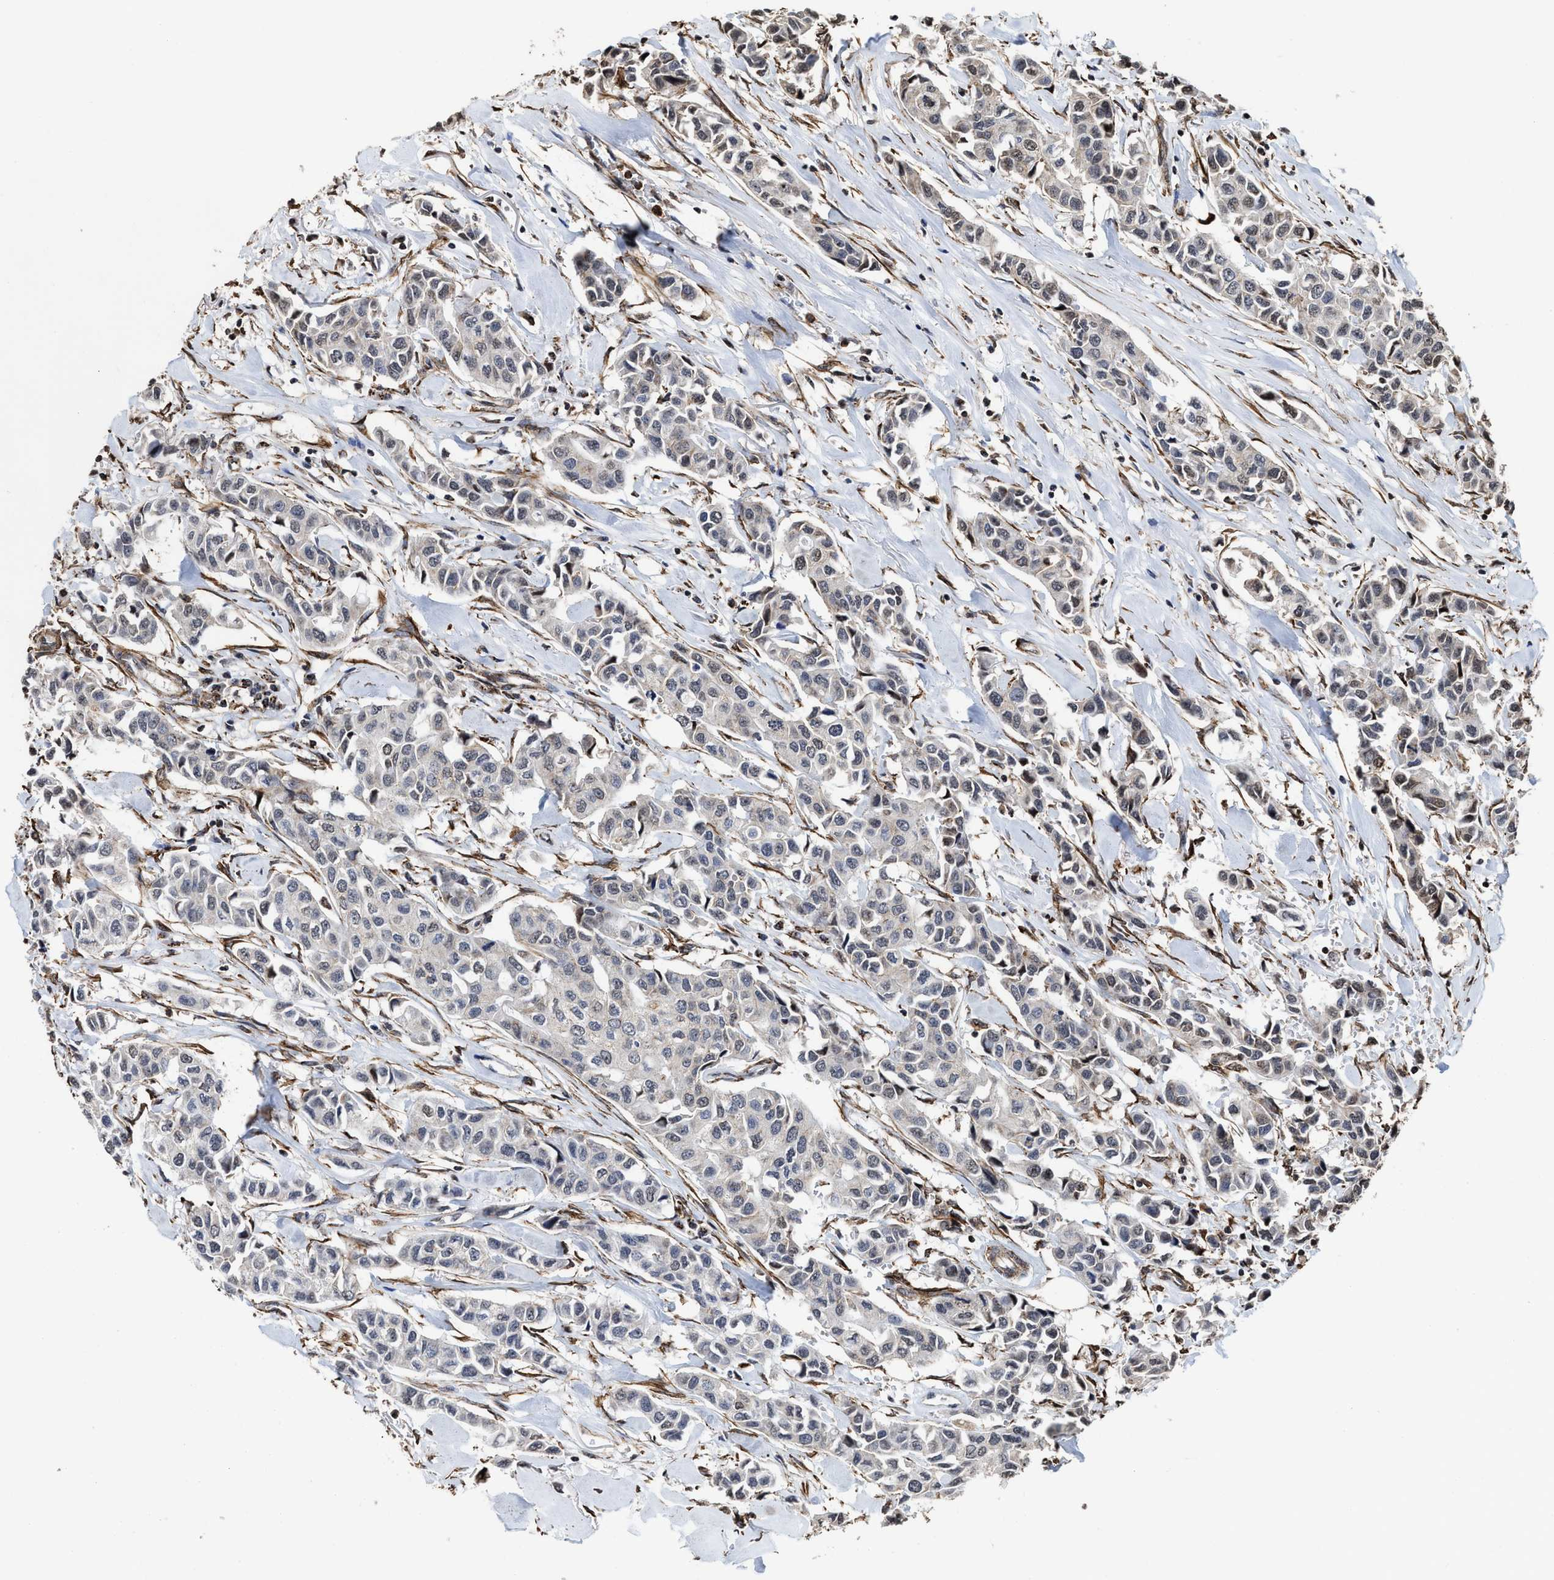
{"staining": {"intensity": "moderate", "quantity": "<25%", "location": "cytoplasmic/membranous,nuclear"}, "tissue": "breast cancer", "cell_type": "Tumor cells", "image_type": "cancer", "snomed": [{"axis": "morphology", "description": "Duct carcinoma"}, {"axis": "topography", "description": "Breast"}], "caption": "A low amount of moderate cytoplasmic/membranous and nuclear positivity is seen in approximately <25% of tumor cells in breast cancer (invasive ductal carcinoma) tissue. (IHC, brightfield microscopy, high magnification).", "gene": "SEPTIN2", "patient": {"sex": "female", "age": 80}}